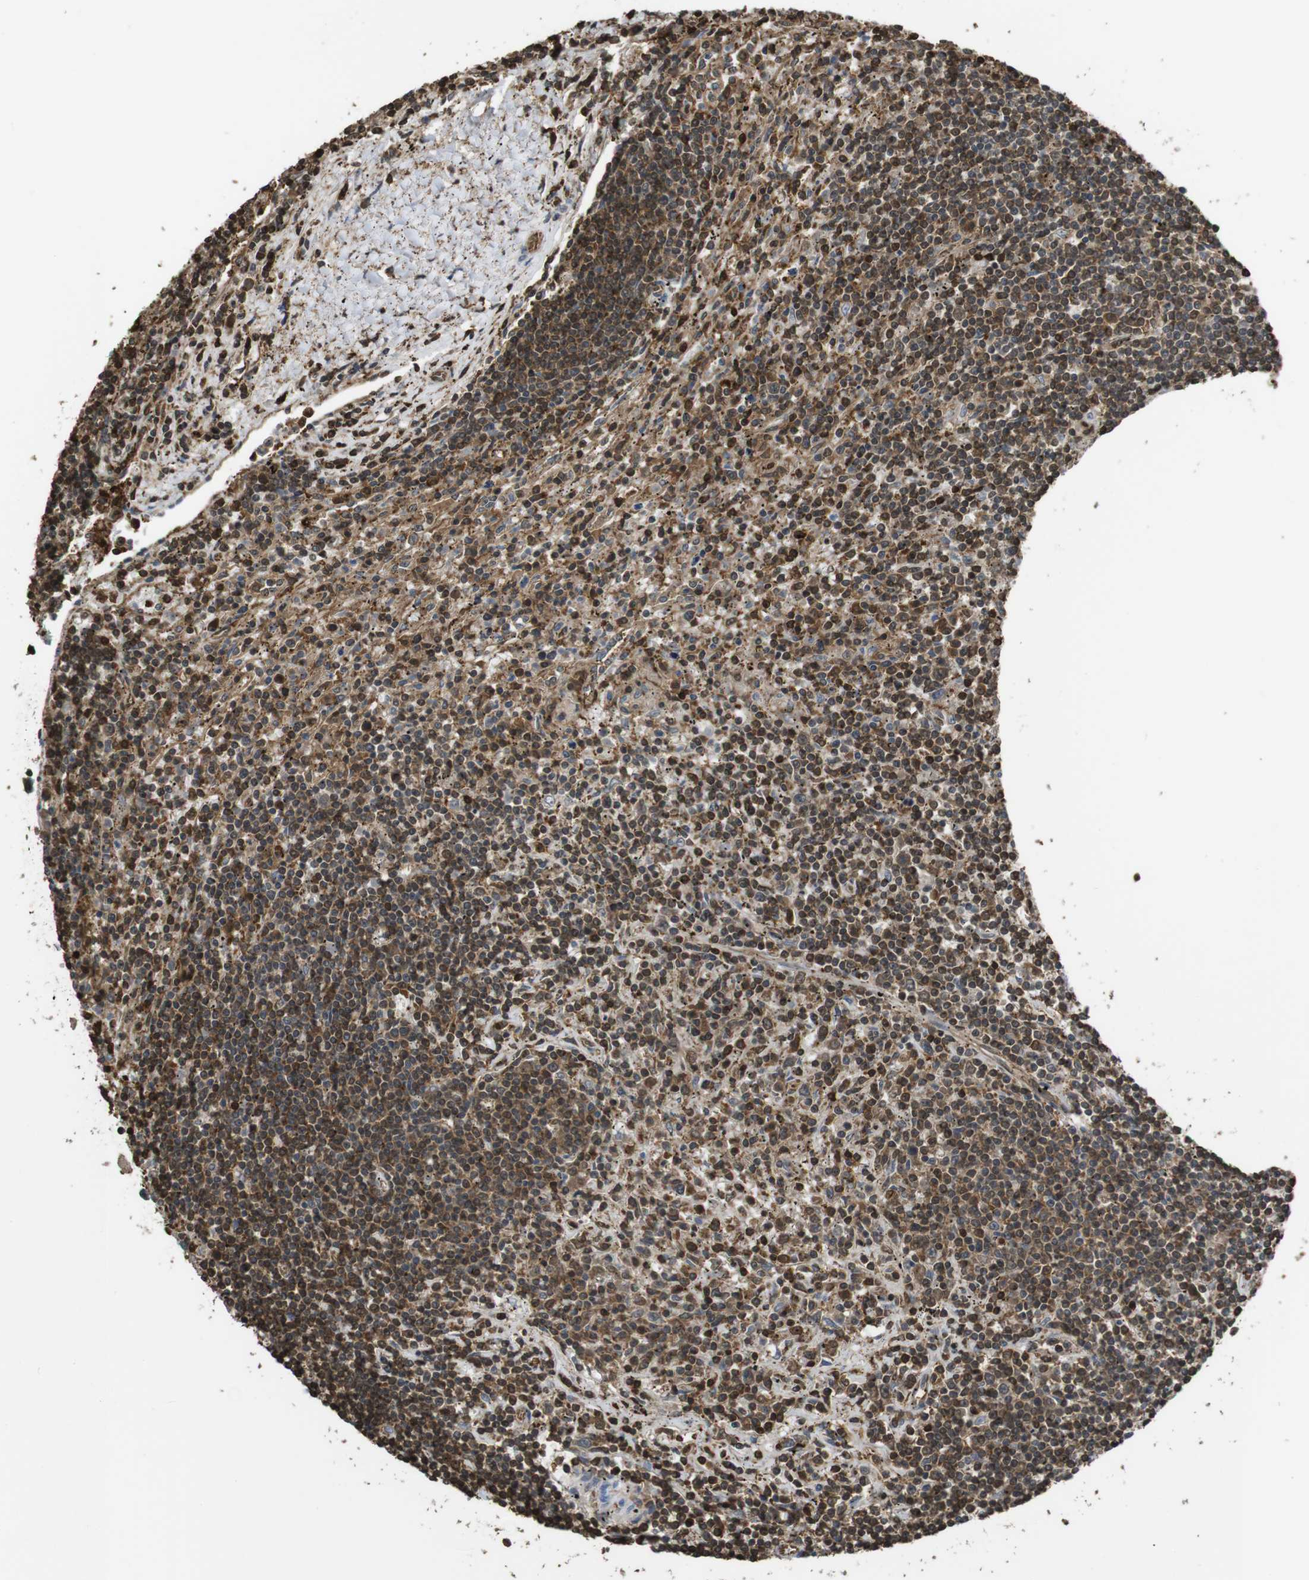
{"staining": {"intensity": "moderate", "quantity": ">75%", "location": "cytoplasmic/membranous,nuclear"}, "tissue": "lymphoma", "cell_type": "Tumor cells", "image_type": "cancer", "snomed": [{"axis": "morphology", "description": "Malignant lymphoma, non-Hodgkin's type, Low grade"}, {"axis": "topography", "description": "Spleen"}], "caption": "The image shows staining of malignant lymphoma, non-Hodgkin's type (low-grade), revealing moderate cytoplasmic/membranous and nuclear protein expression (brown color) within tumor cells. The staining is performed using DAB (3,3'-diaminobenzidine) brown chromogen to label protein expression. The nuclei are counter-stained blue using hematoxylin.", "gene": "ARHGDIA", "patient": {"sex": "male", "age": 76}}